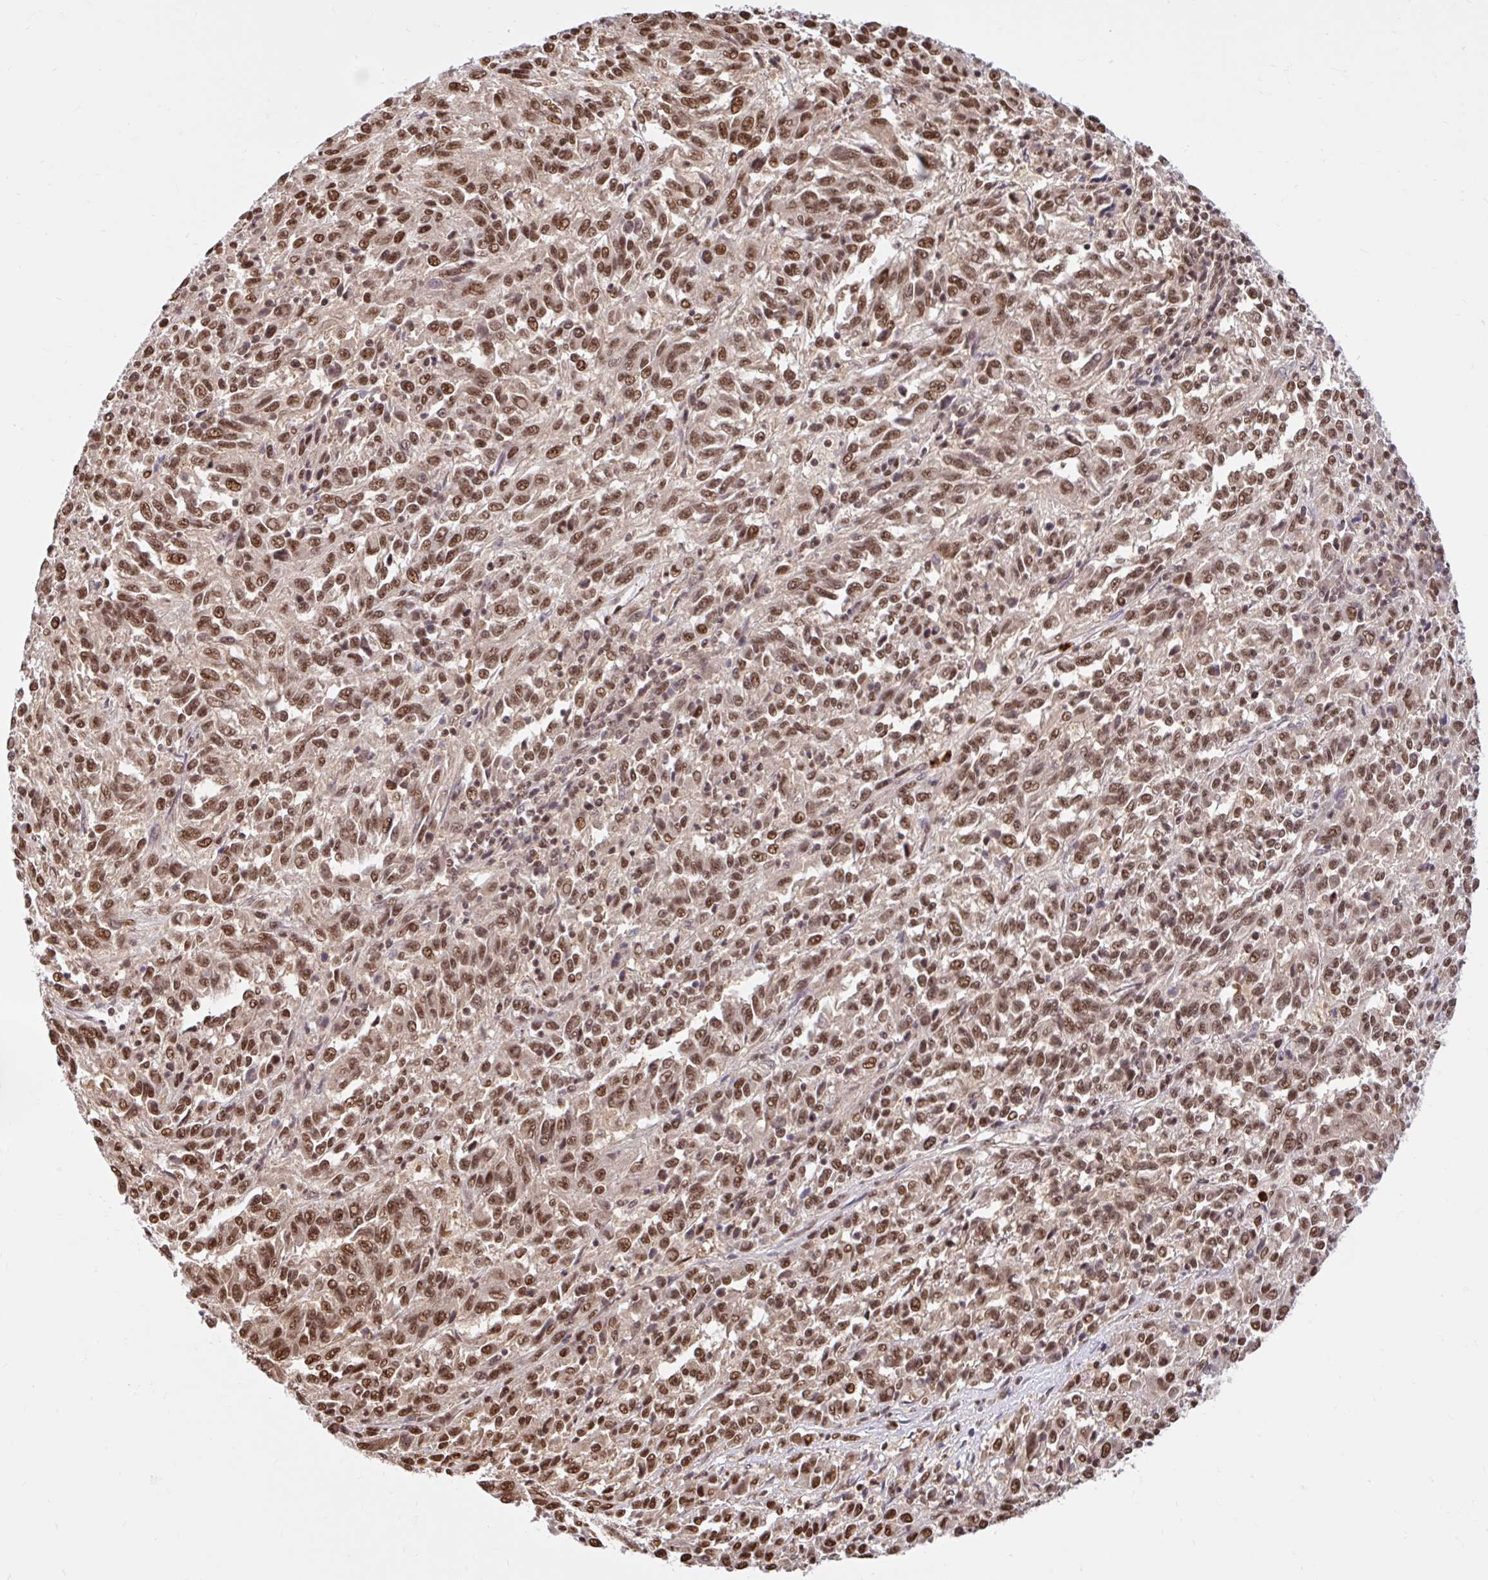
{"staining": {"intensity": "strong", "quantity": ">75%", "location": "nuclear"}, "tissue": "melanoma", "cell_type": "Tumor cells", "image_type": "cancer", "snomed": [{"axis": "morphology", "description": "Malignant melanoma, Metastatic site"}, {"axis": "topography", "description": "Lung"}], "caption": "Strong nuclear positivity for a protein is present in approximately >75% of tumor cells of melanoma using immunohistochemistry.", "gene": "ABCA9", "patient": {"sex": "male", "age": 64}}